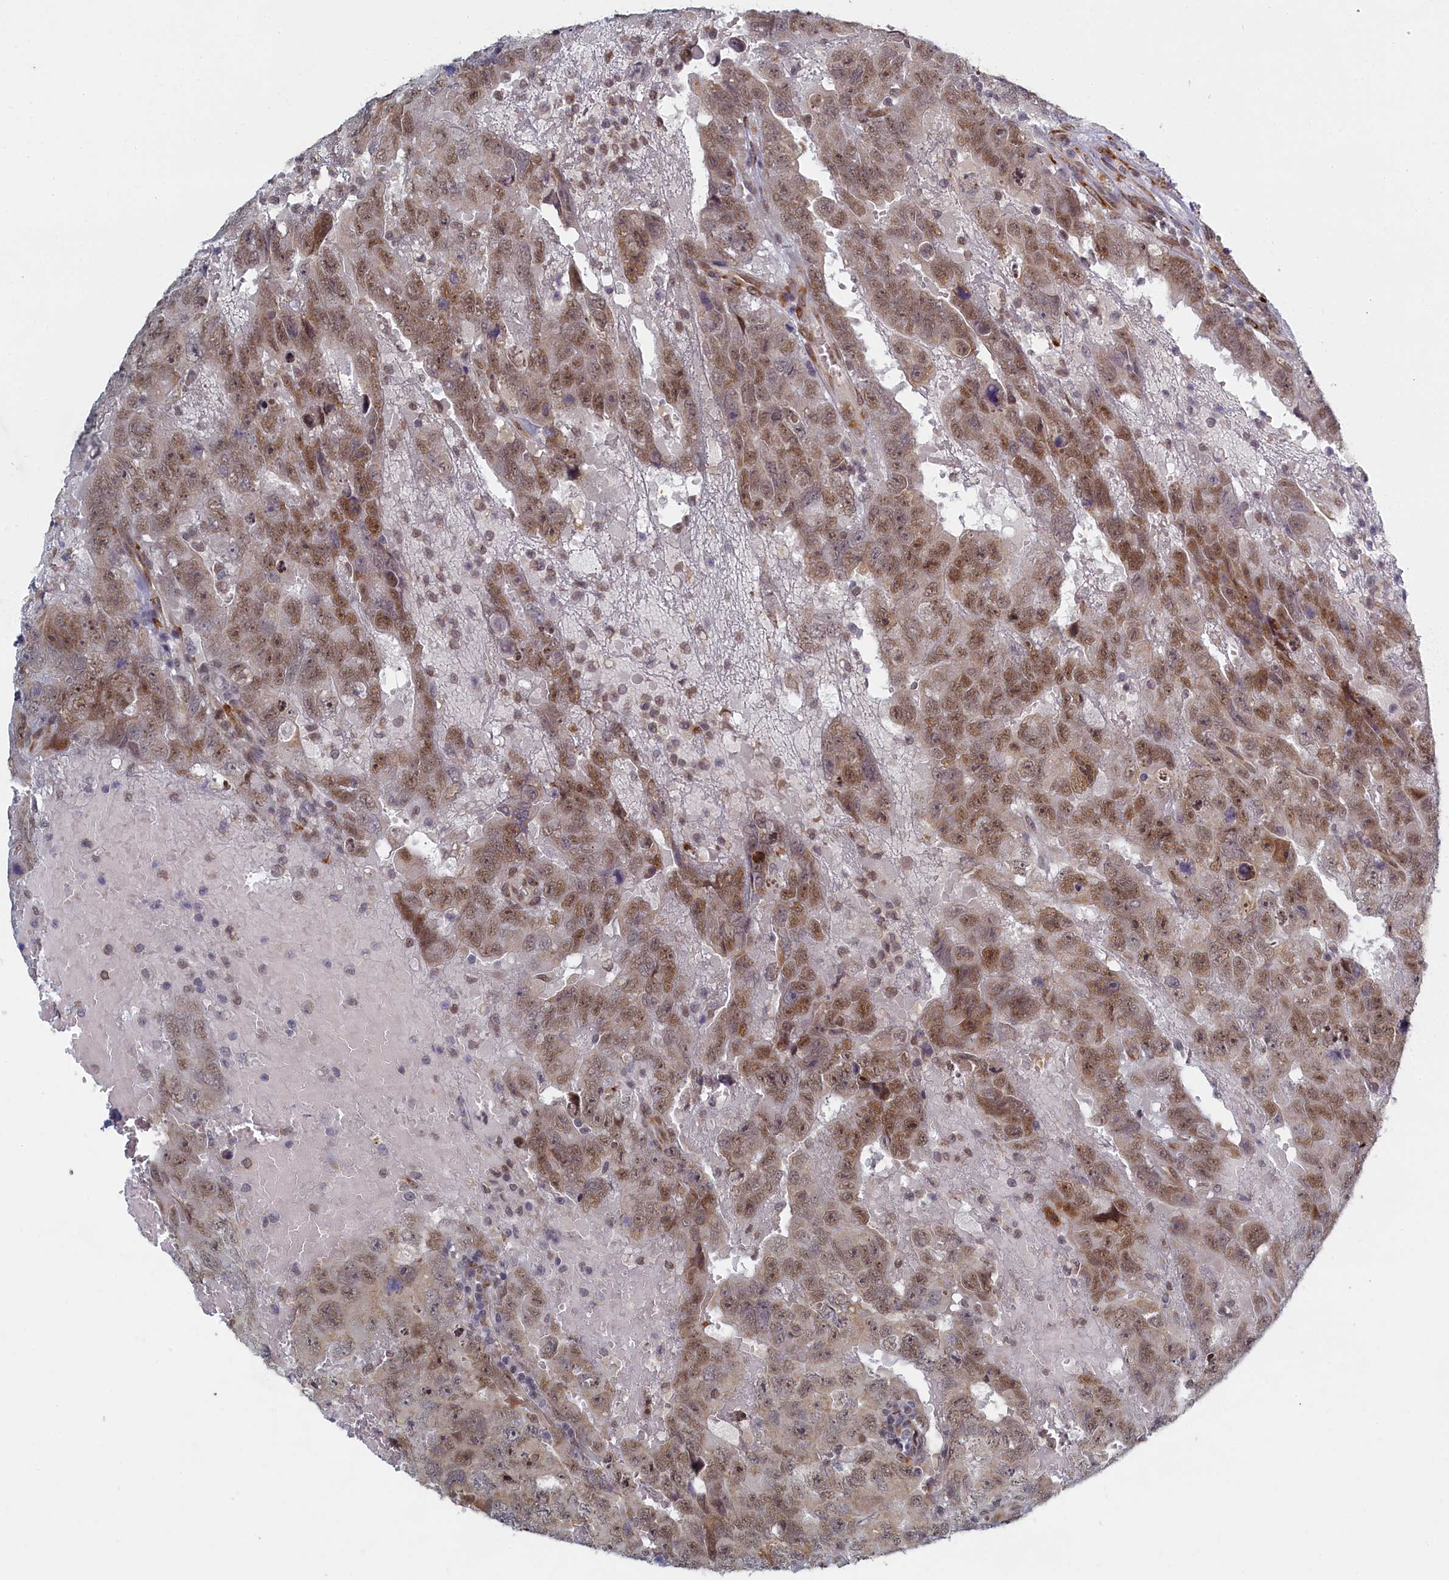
{"staining": {"intensity": "moderate", "quantity": ">75%", "location": "cytoplasmic/membranous,nuclear"}, "tissue": "testis cancer", "cell_type": "Tumor cells", "image_type": "cancer", "snomed": [{"axis": "morphology", "description": "Carcinoma, Embryonal, NOS"}, {"axis": "topography", "description": "Testis"}], "caption": "This image reveals immunohistochemistry (IHC) staining of embryonal carcinoma (testis), with medium moderate cytoplasmic/membranous and nuclear staining in approximately >75% of tumor cells.", "gene": "DNAJC17", "patient": {"sex": "male", "age": 45}}